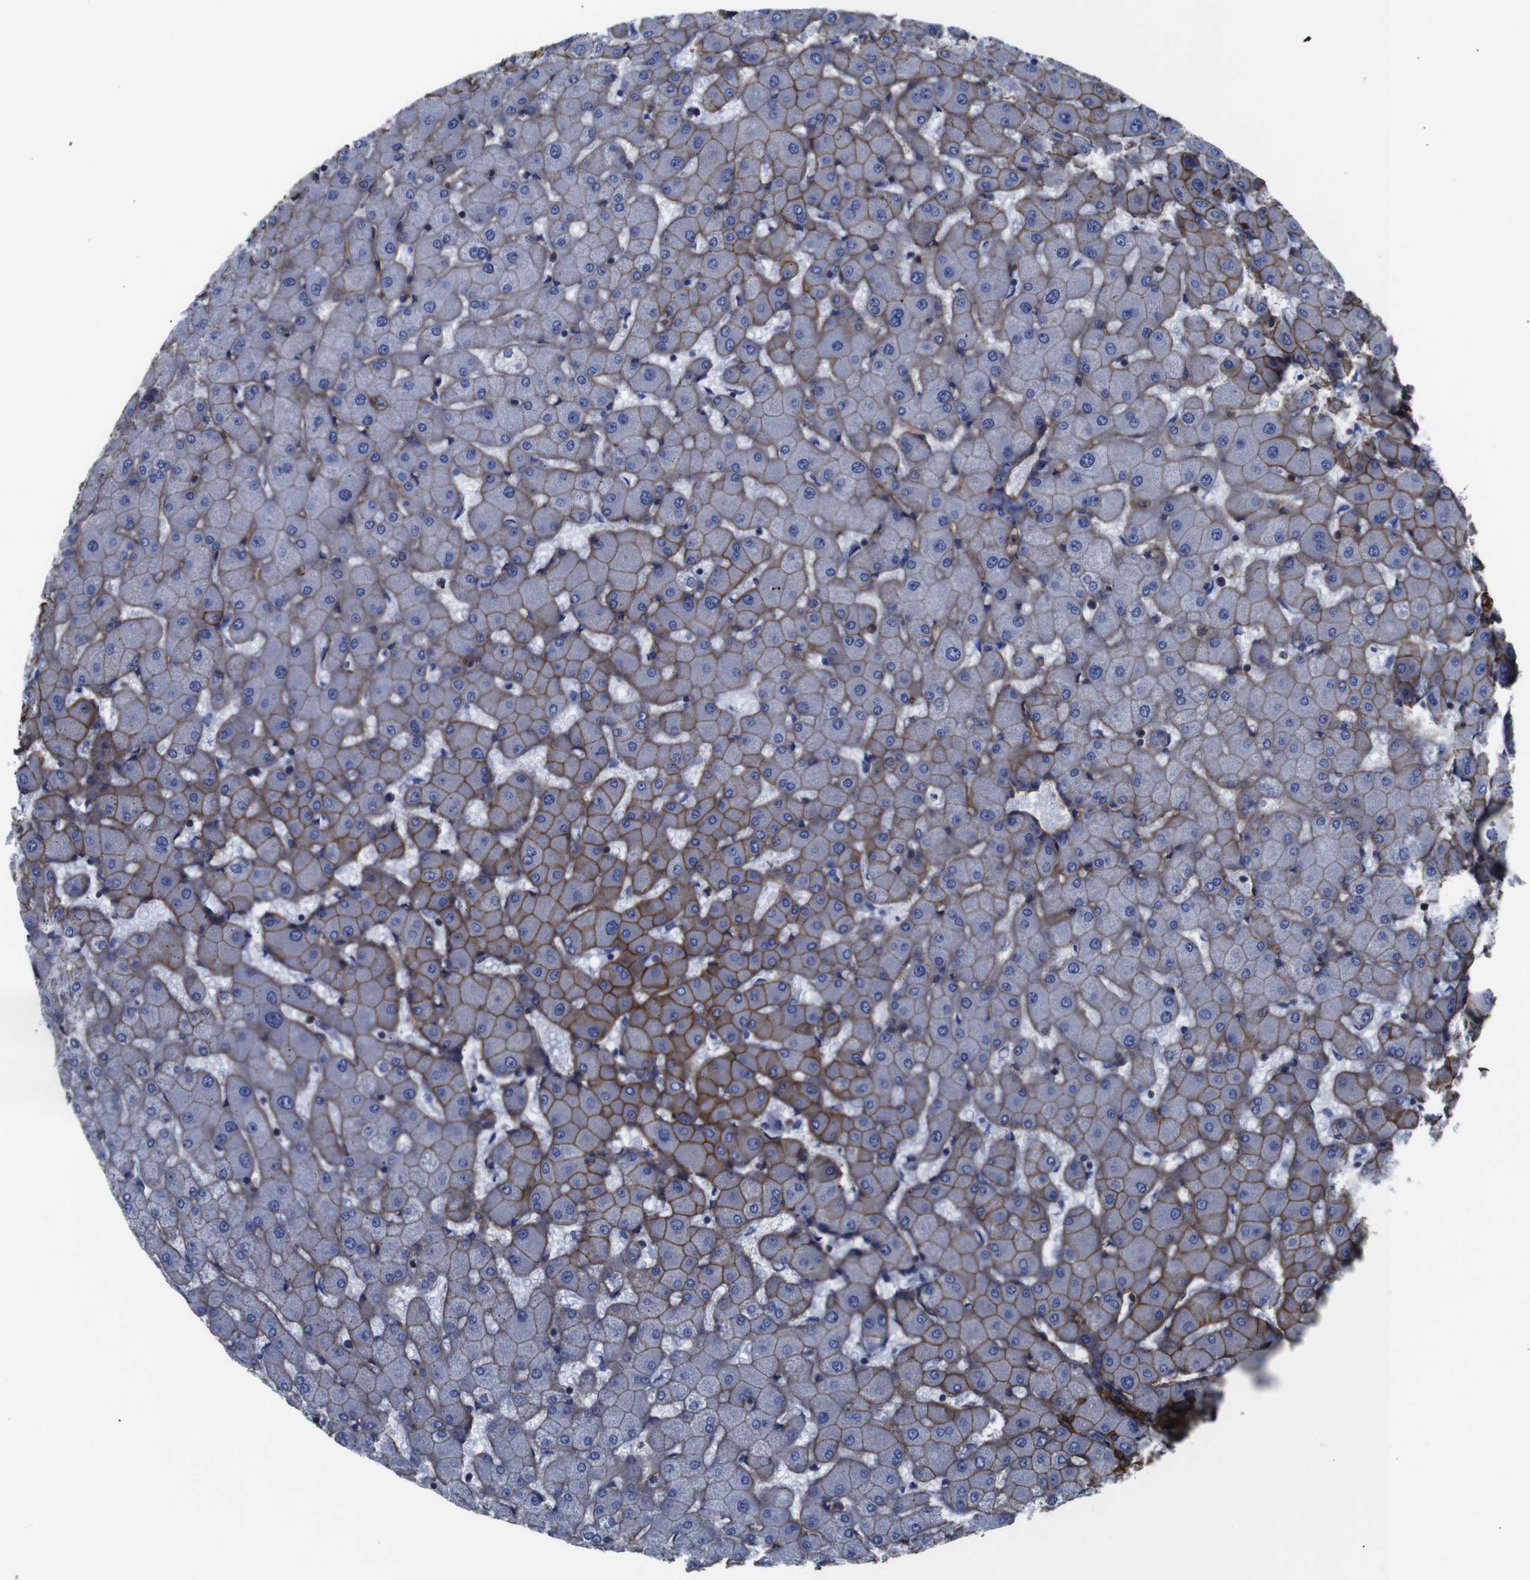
{"staining": {"intensity": "moderate", "quantity": ">75%", "location": "cytoplasmic/membranous"}, "tissue": "liver", "cell_type": "Cholangiocytes", "image_type": "normal", "snomed": [{"axis": "morphology", "description": "Normal tissue, NOS"}, {"axis": "topography", "description": "Liver"}], "caption": "A high-resolution micrograph shows immunohistochemistry (IHC) staining of unremarkable liver, which reveals moderate cytoplasmic/membranous staining in about >75% of cholangiocytes. (DAB = brown stain, brightfield microscopy at high magnification).", "gene": "SPTBN1", "patient": {"sex": "female", "age": 63}}